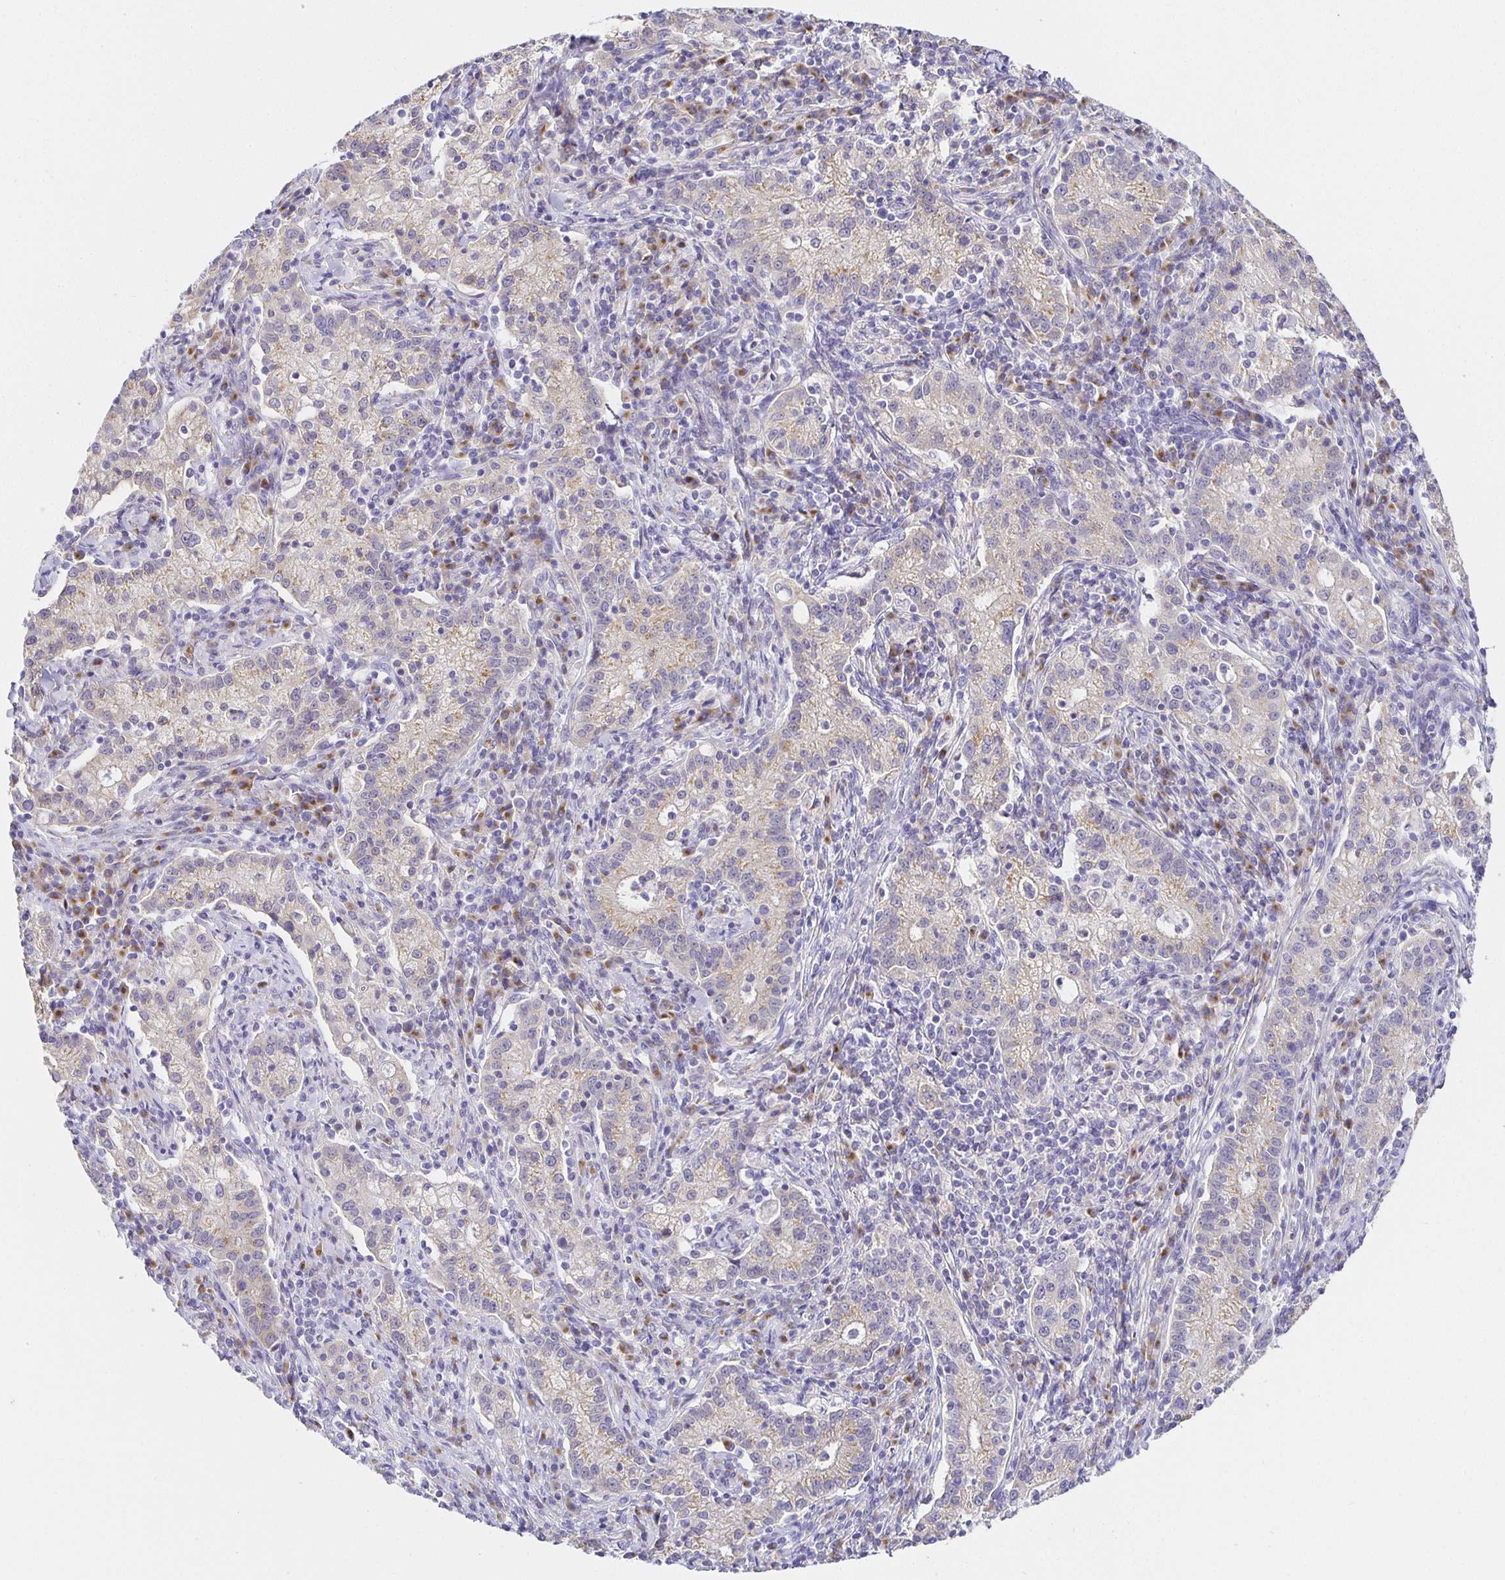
{"staining": {"intensity": "weak", "quantity": "25%-75%", "location": "cytoplasmic/membranous"}, "tissue": "cervical cancer", "cell_type": "Tumor cells", "image_type": "cancer", "snomed": [{"axis": "morphology", "description": "Normal tissue, NOS"}, {"axis": "morphology", "description": "Adenocarcinoma, NOS"}, {"axis": "topography", "description": "Cervix"}], "caption": "A low amount of weak cytoplasmic/membranous staining is appreciated in about 25%-75% of tumor cells in adenocarcinoma (cervical) tissue. (DAB = brown stain, brightfield microscopy at high magnification).", "gene": "OPALIN", "patient": {"sex": "female", "age": 44}}